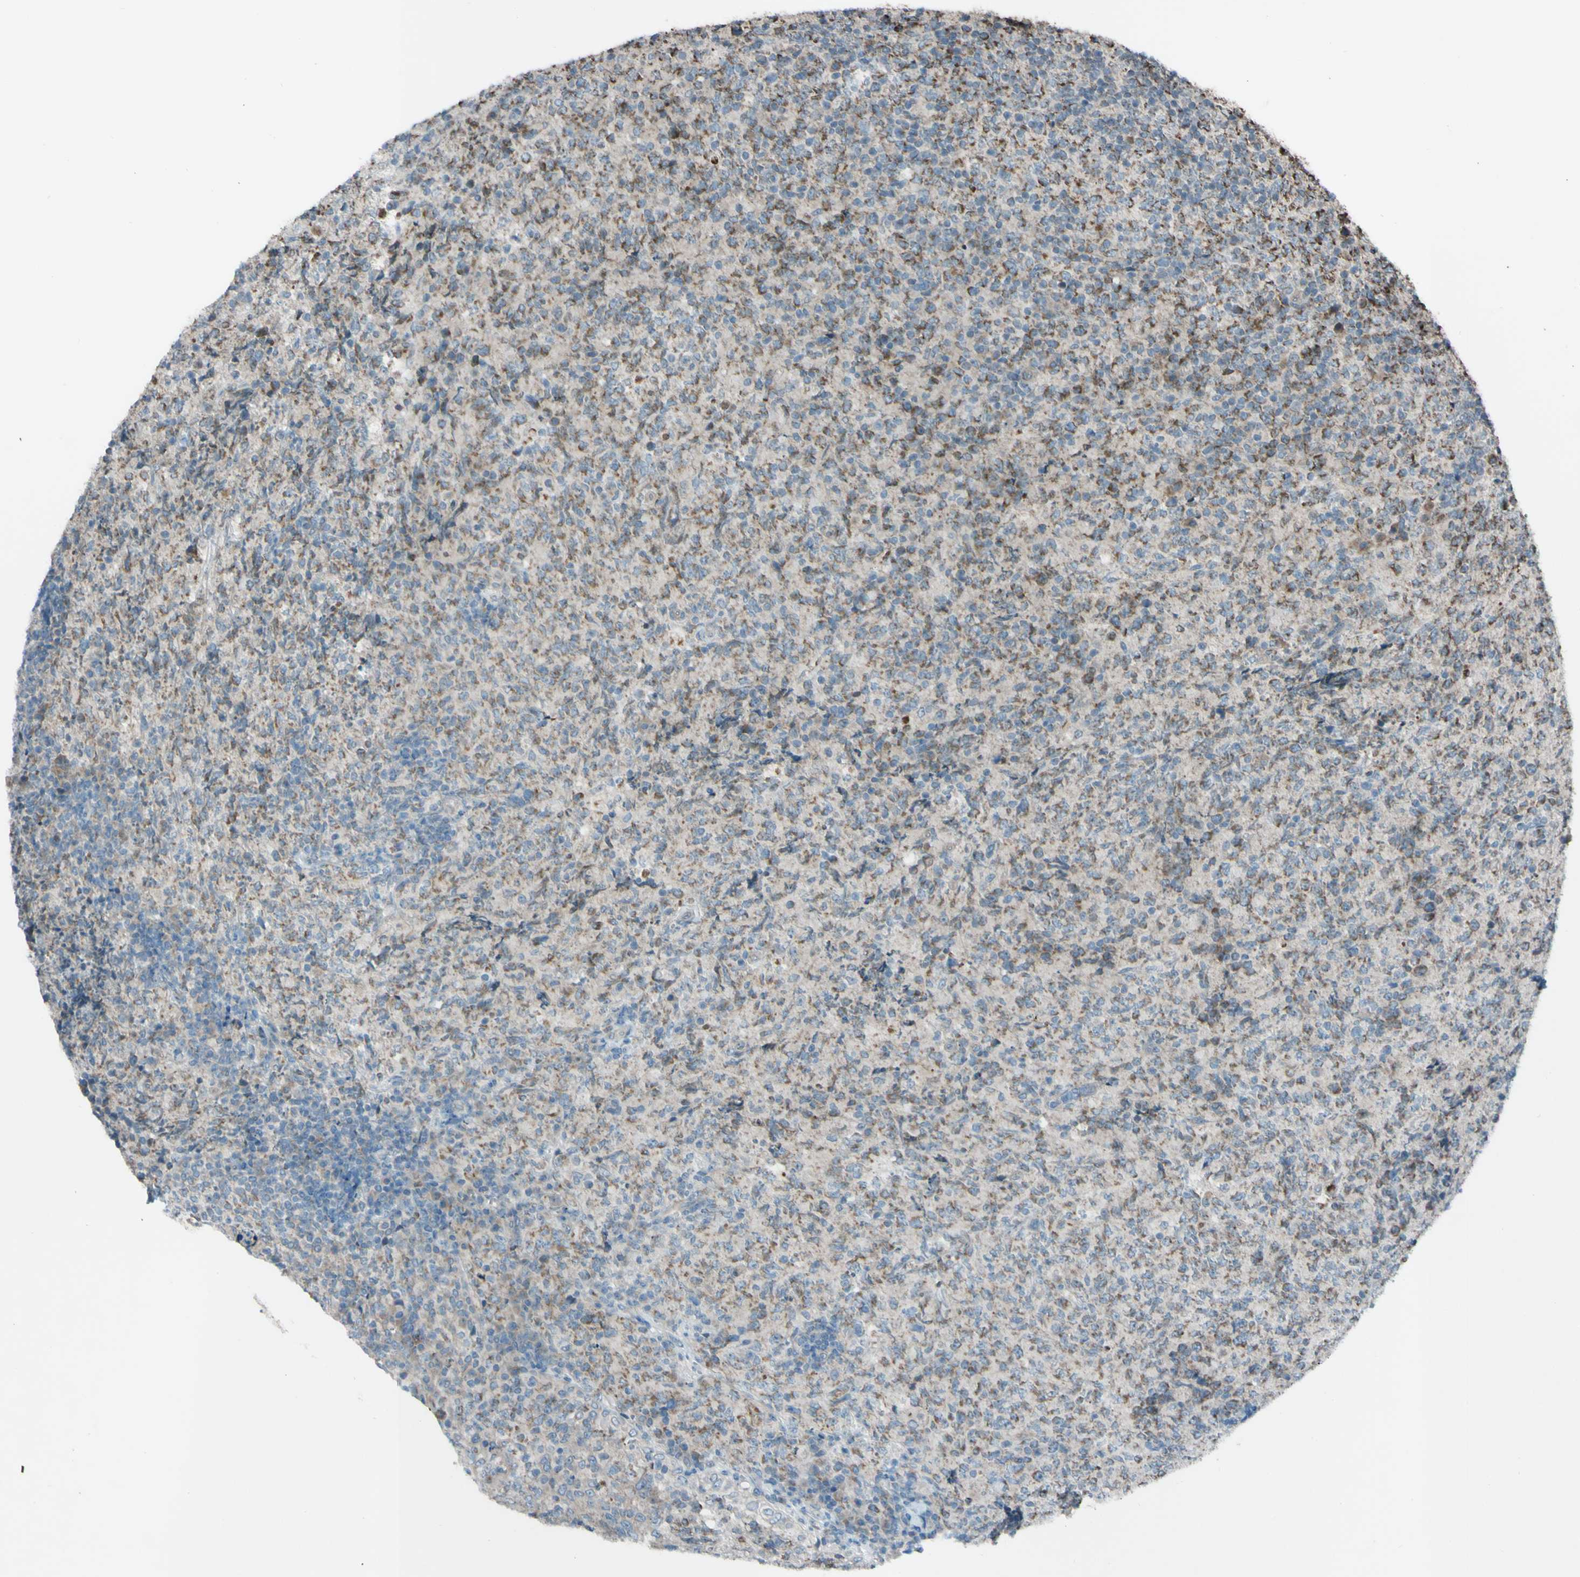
{"staining": {"intensity": "moderate", "quantity": "25%-75%", "location": "cytoplasmic/membranous"}, "tissue": "lymphoma", "cell_type": "Tumor cells", "image_type": "cancer", "snomed": [{"axis": "morphology", "description": "Malignant lymphoma, non-Hodgkin's type, High grade"}, {"axis": "topography", "description": "Tonsil"}], "caption": "Protein analysis of lymphoma tissue shows moderate cytoplasmic/membranous positivity in about 25%-75% of tumor cells.", "gene": "ACOT8", "patient": {"sex": "female", "age": 36}}